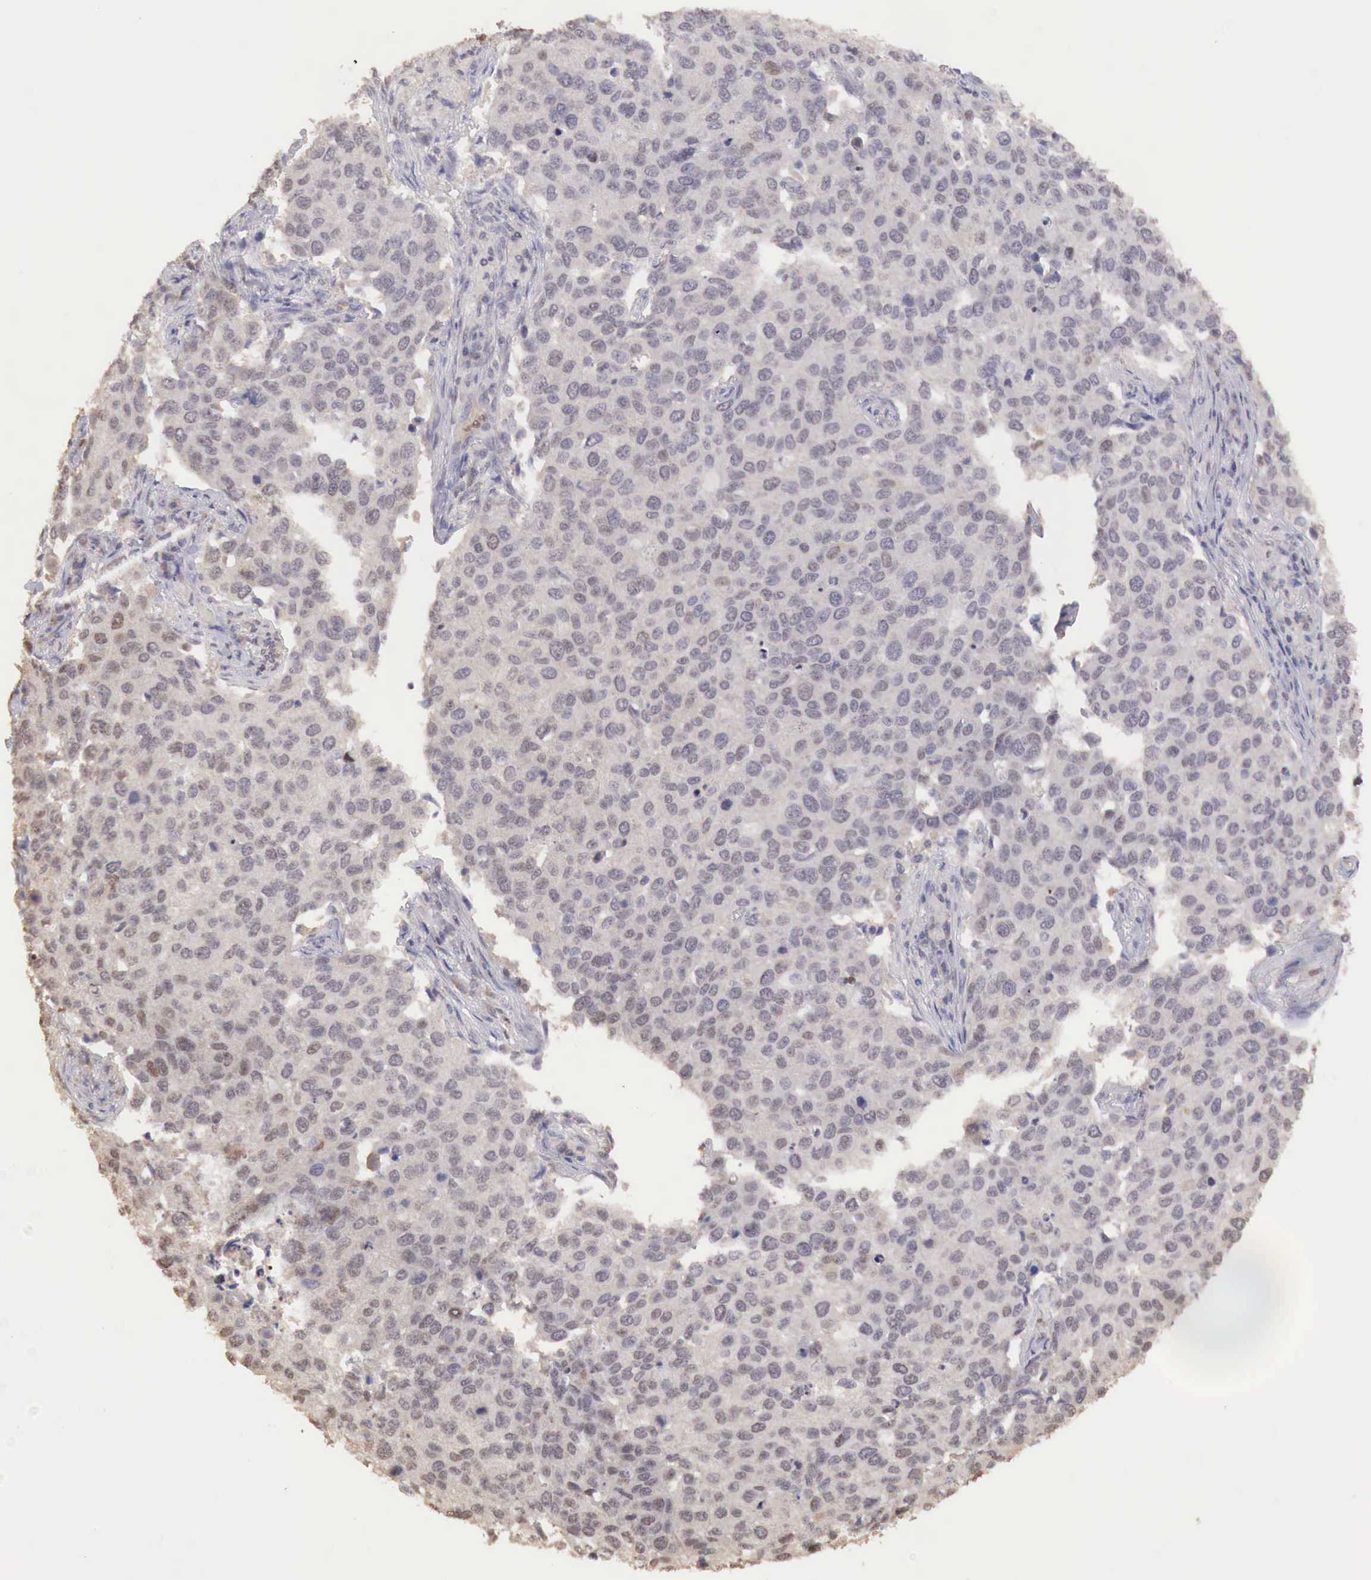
{"staining": {"intensity": "weak", "quantity": ">75%", "location": "cytoplasmic/membranous"}, "tissue": "cervical cancer", "cell_type": "Tumor cells", "image_type": "cancer", "snomed": [{"axis": "morphology", "description": "Squamous cell carcinoma, NOS"}, {"axis": "topography", "description": "Cervix"}], "caption": "Immunohistochemistry (IHC) staining of cervical squamous cell carcinoma, which displays low levels of weak cytoplasmic/membranous positivity in approximately >75% of tumor cells indicating weak cytoplasmic/membranous protein expression. The staining was performed using DAB (brown) for protein detection and nuclei were counterstained in hematoxylin (blue).", "gene": "TBC1D9", "patient": {"sex": "female", "age": 54}}